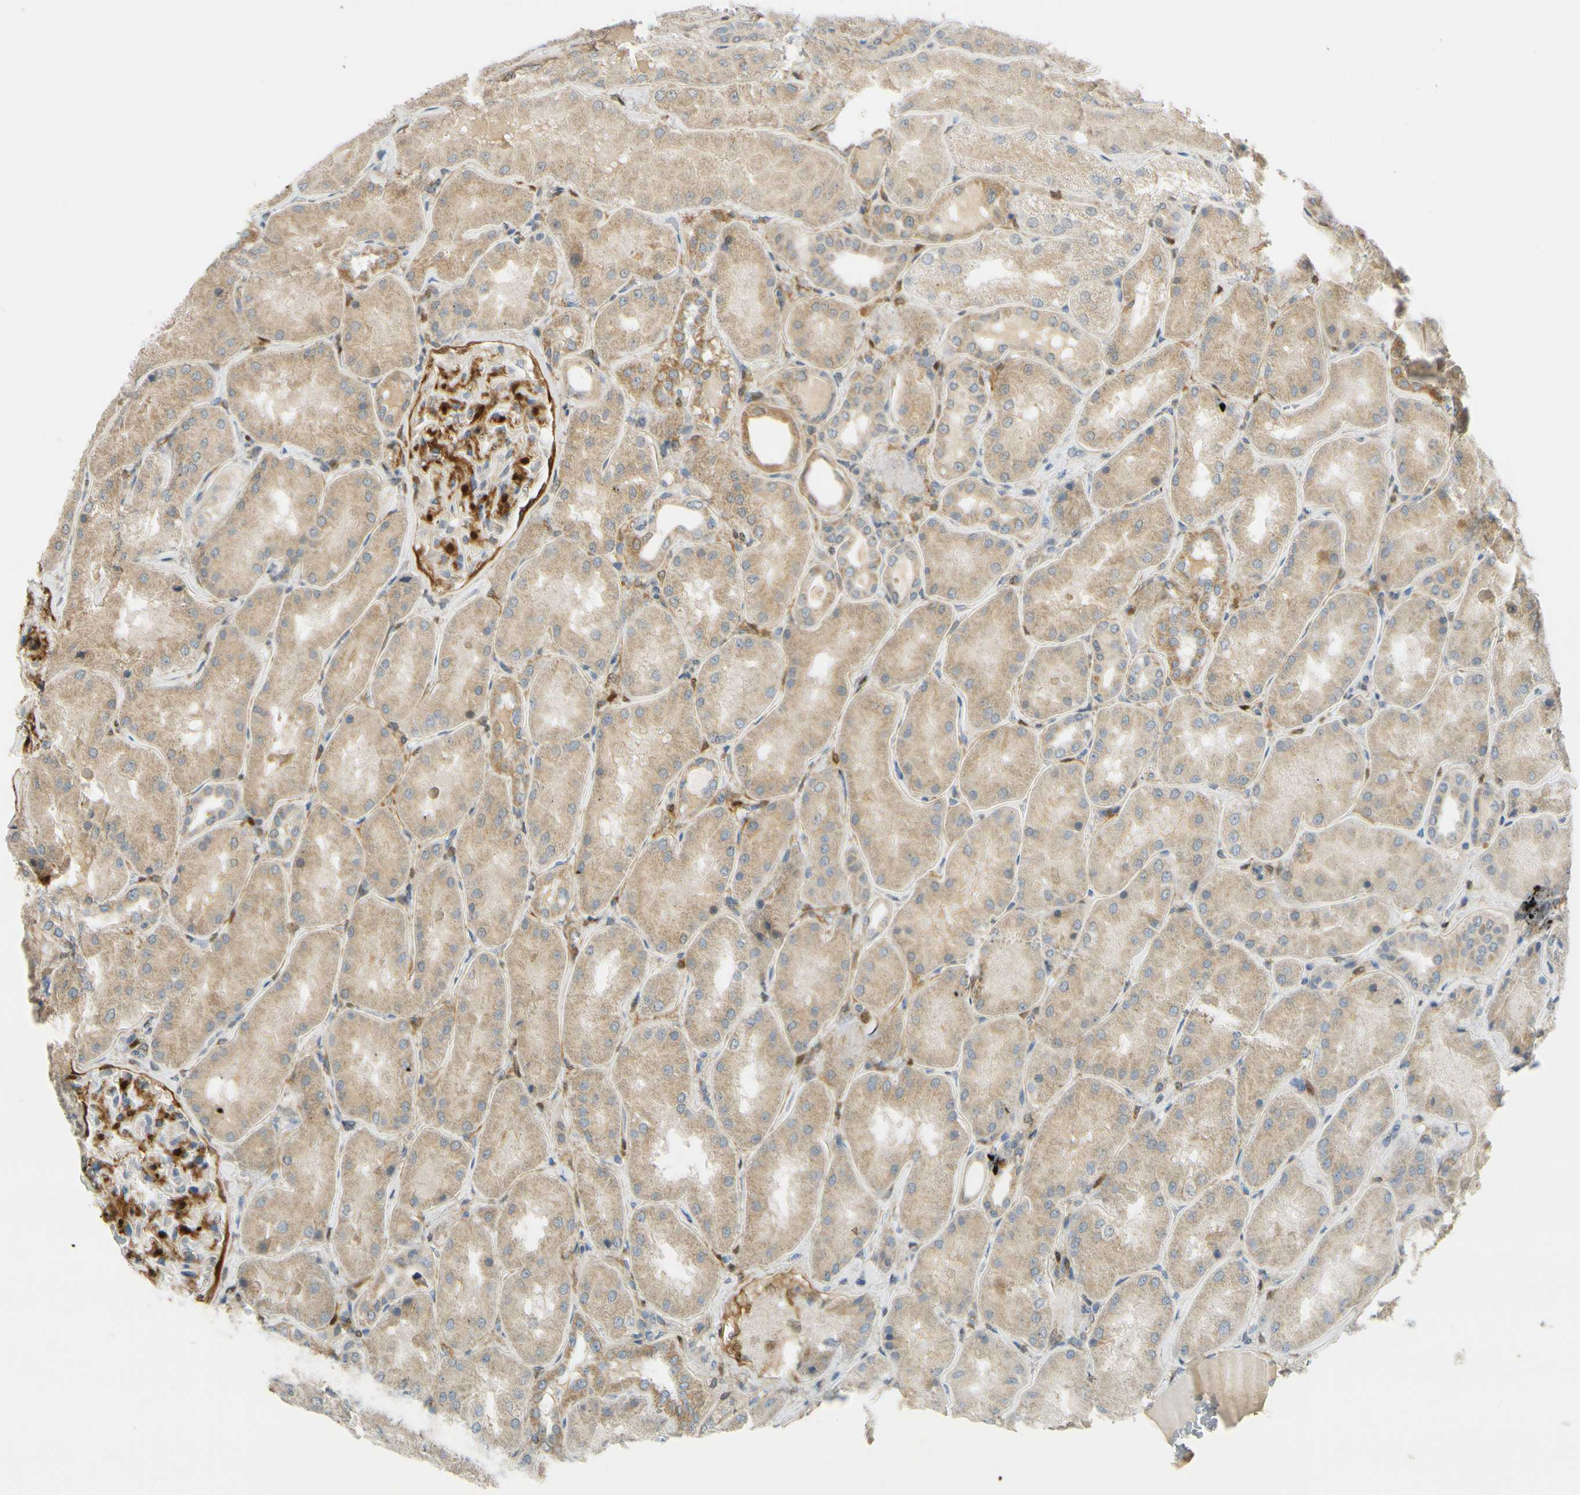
{"staining": {"intensity": "strong", "quantity": "25%-75%", "location": "cytoplasmic/membranous"}, "tissue": "kidney", "cell_type": "Cells in glomeruli", "image_type": "normal", "snomed": [{"axis": "morphology", "description": "Normal tissue, NOS"}, {"axis": "topography", "description": "Kidney"}], "caption": "This histopathology image demonstrates benign kidney stained with IHC to label a protein in brown. The cytoplasmic/membranous of cells in glomeruli show strong positivity for the protein. Nuclei are counter-stained blue.", "gene": "FHL2", "patient": {"sex": "female", "age": 56}}